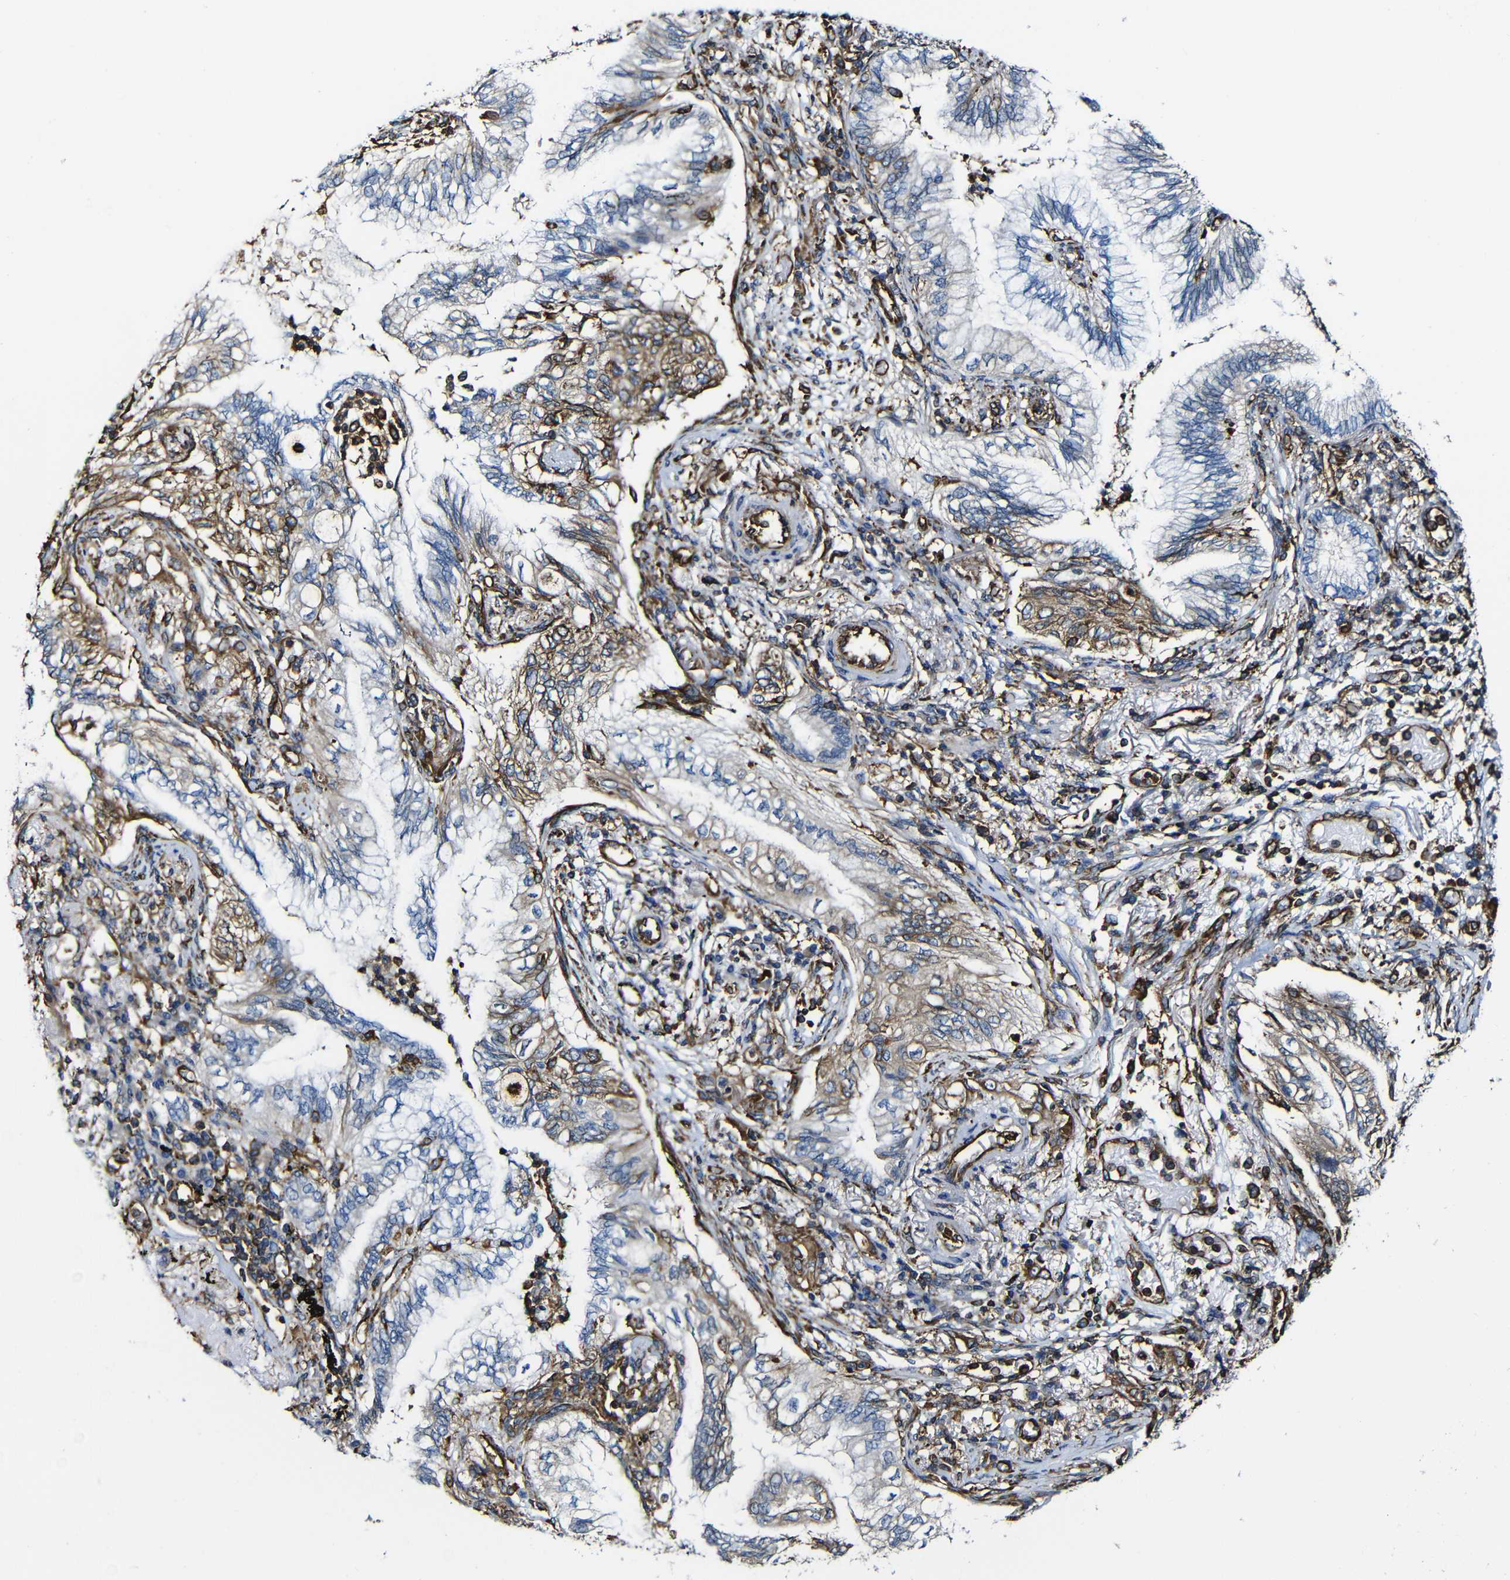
{"staining": {"intensity": "weak", "quantity": "<25%", "location": "cytoplasmic/membranous"}, "tissue": "lung cancer", "cell_type": "Tumor cells", "image_type": "cancer", "snomed": [{"axis": "morphology", "description": "Normal tissue, NOS"}, {"axis": "morphology", "description": "Adenocarcinoma, NOS"}, {"axis": "topography", "description": "Bronchus"}, {"axis": "topography", "description": "Lung"}], "caption": "An immunohistochemistry (IHC) histopathology image of lung cancer (adenocarcinoma) is shown. There is no staining in tumor cells of lung cancer (adenocarcinoma).", "gene": "MSN", "patient": {"sex": "female", "age": 70}}